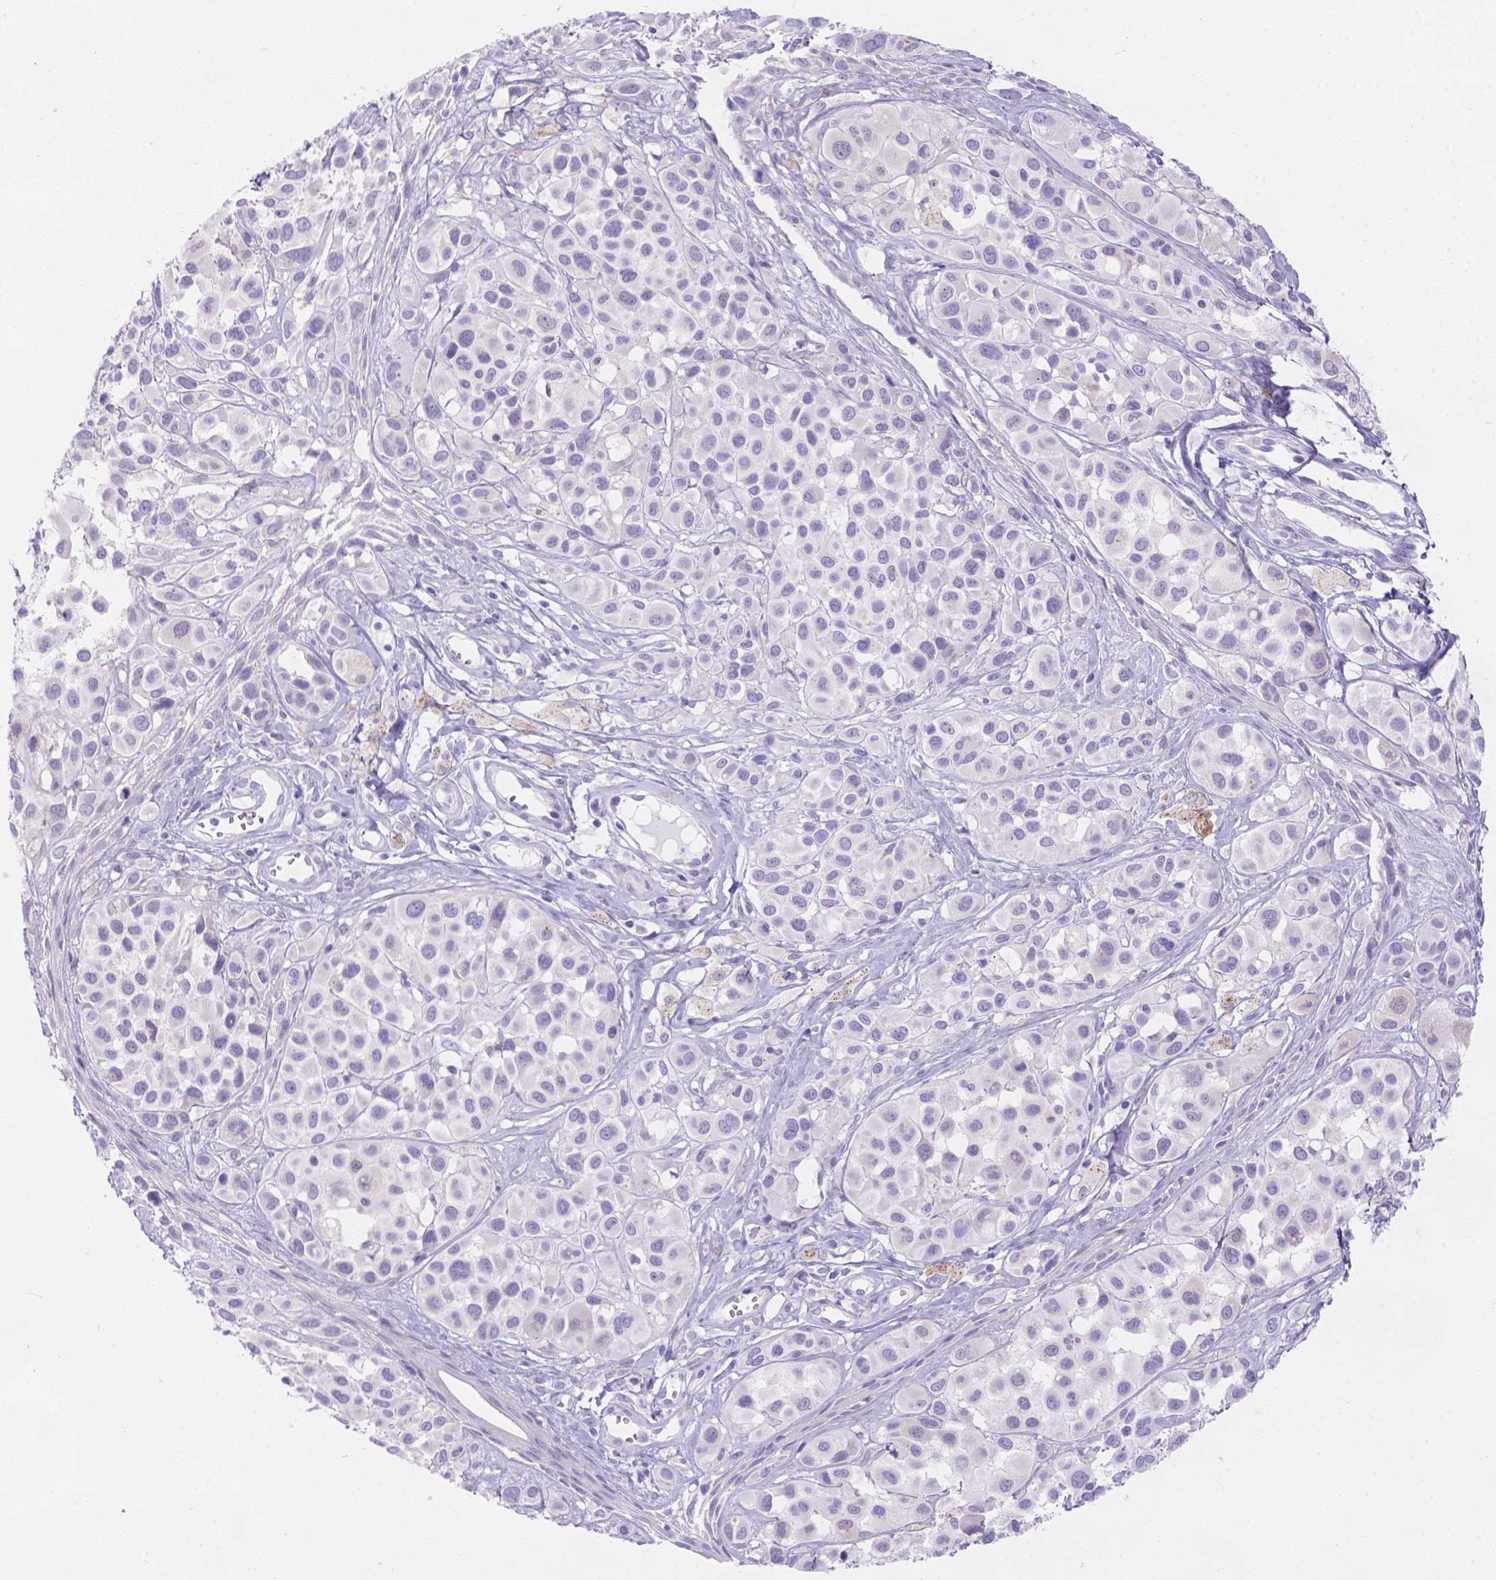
{"staining": {"intensity": "negative", "quantity": "none", "location": "none"}, "tissue": "melanoma", "cell_type": "Tumor cells", "image_type": "cancer", "snomed": [{"axis": "morphology", "description": "Malignant melanoma, NOS"}, {"axis": "topography", "description": "Skin"}], "caption": "IHC of human malignant melanoma exhibits no staining in tumor cells.", "gene": "MLN", "patient": {"sex": "male", "age": 77}}